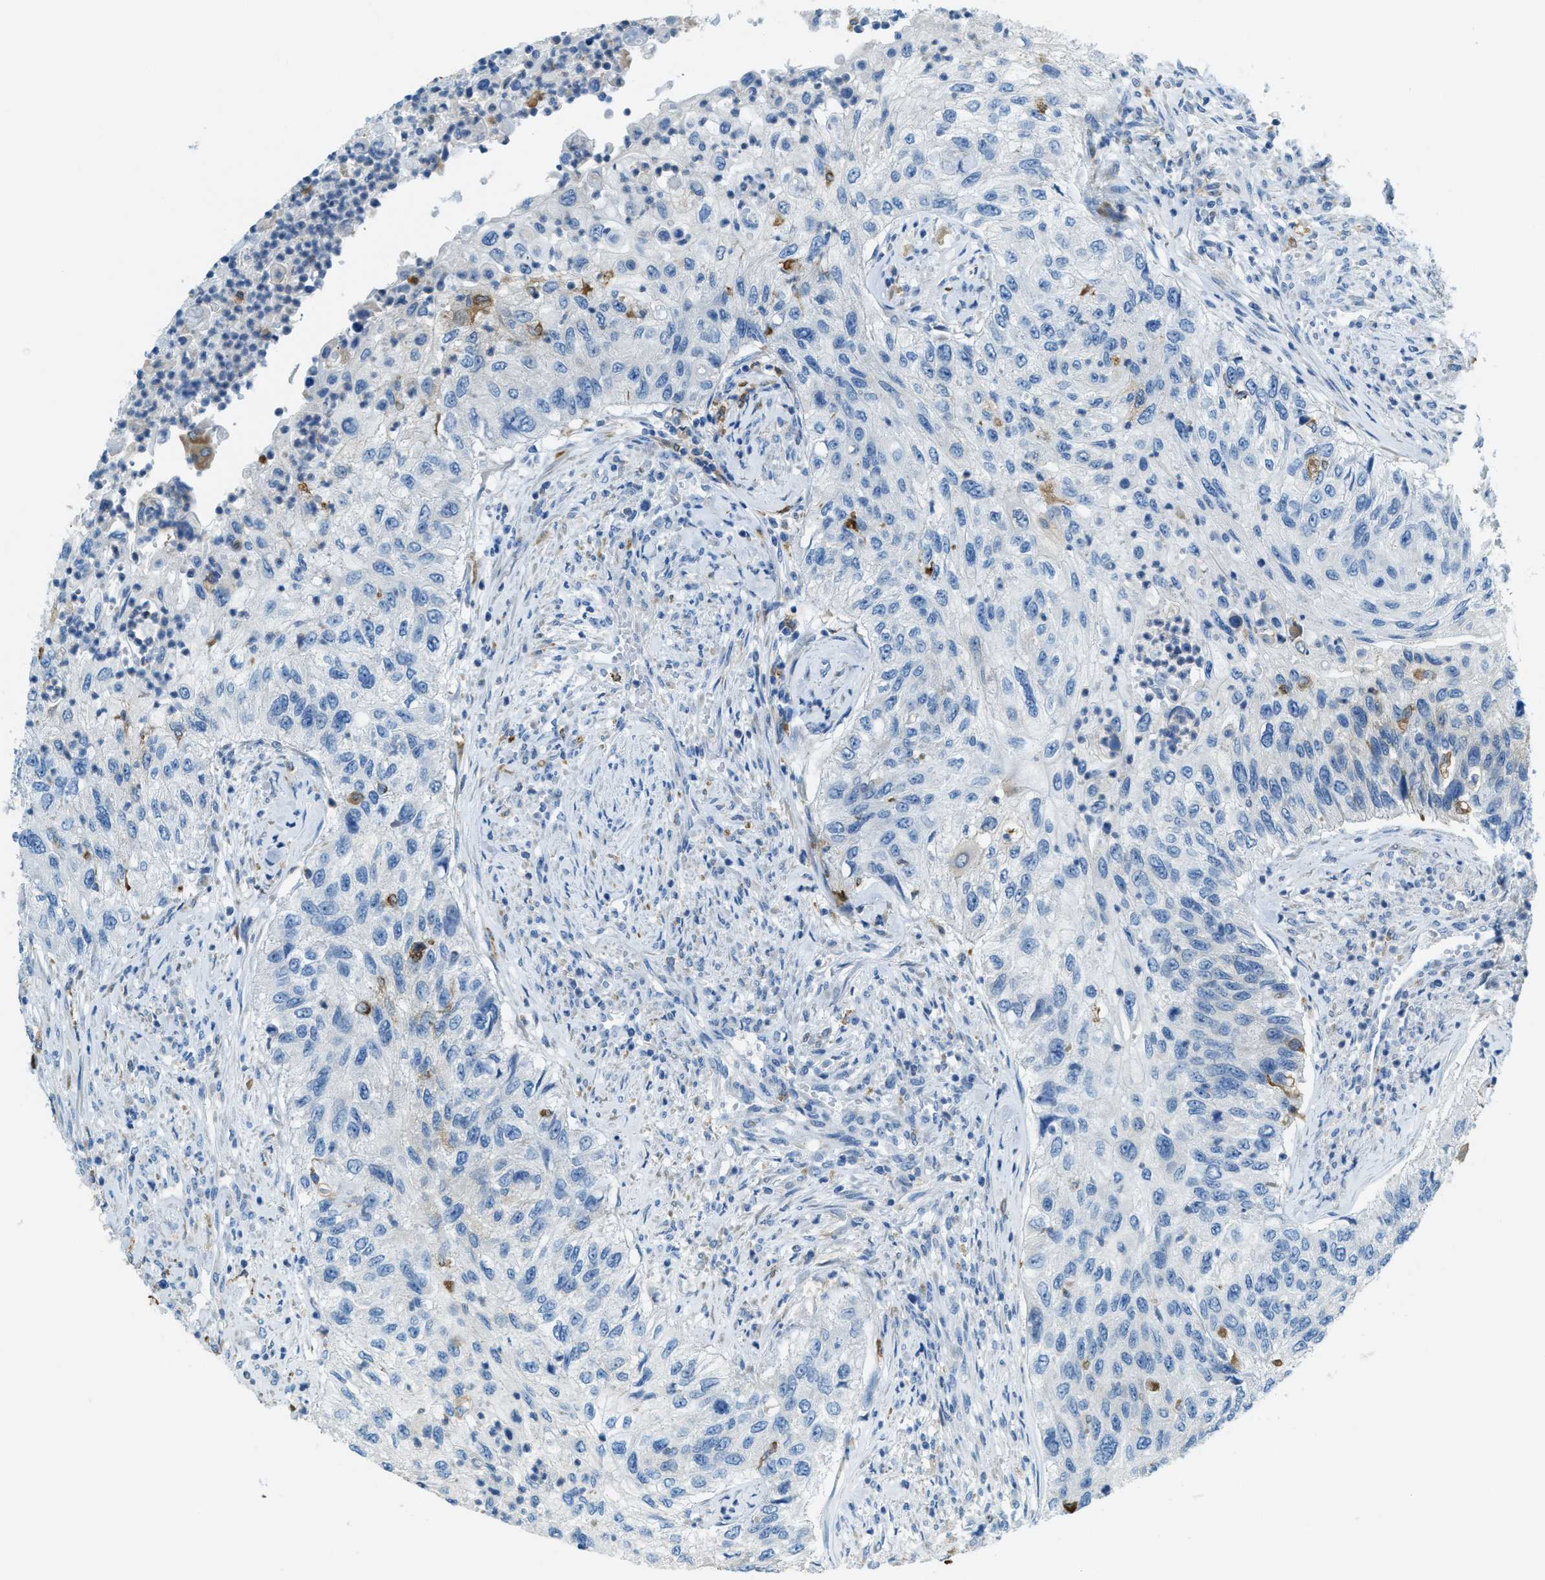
{"staining": {"intensity": "negative", "quantity": "none", "location": "none"}, "tissue": "urothelial cancer", "cell_type": "Tumor cells", "image_type": "cancer", "snomed": [{"axis": "morphology", "description": "Urothelial carcinoma, High grade"}, {"axis": "topography", "description": "Urinary bladder"}], "caption": "An immunohistochemistry photomicrograph of urothelial cancer is shown. There is no staining in tumor cells of urothelial cancer.", "gene": "MATCAP2", "patient": {"sex": "female", "age": 60}}